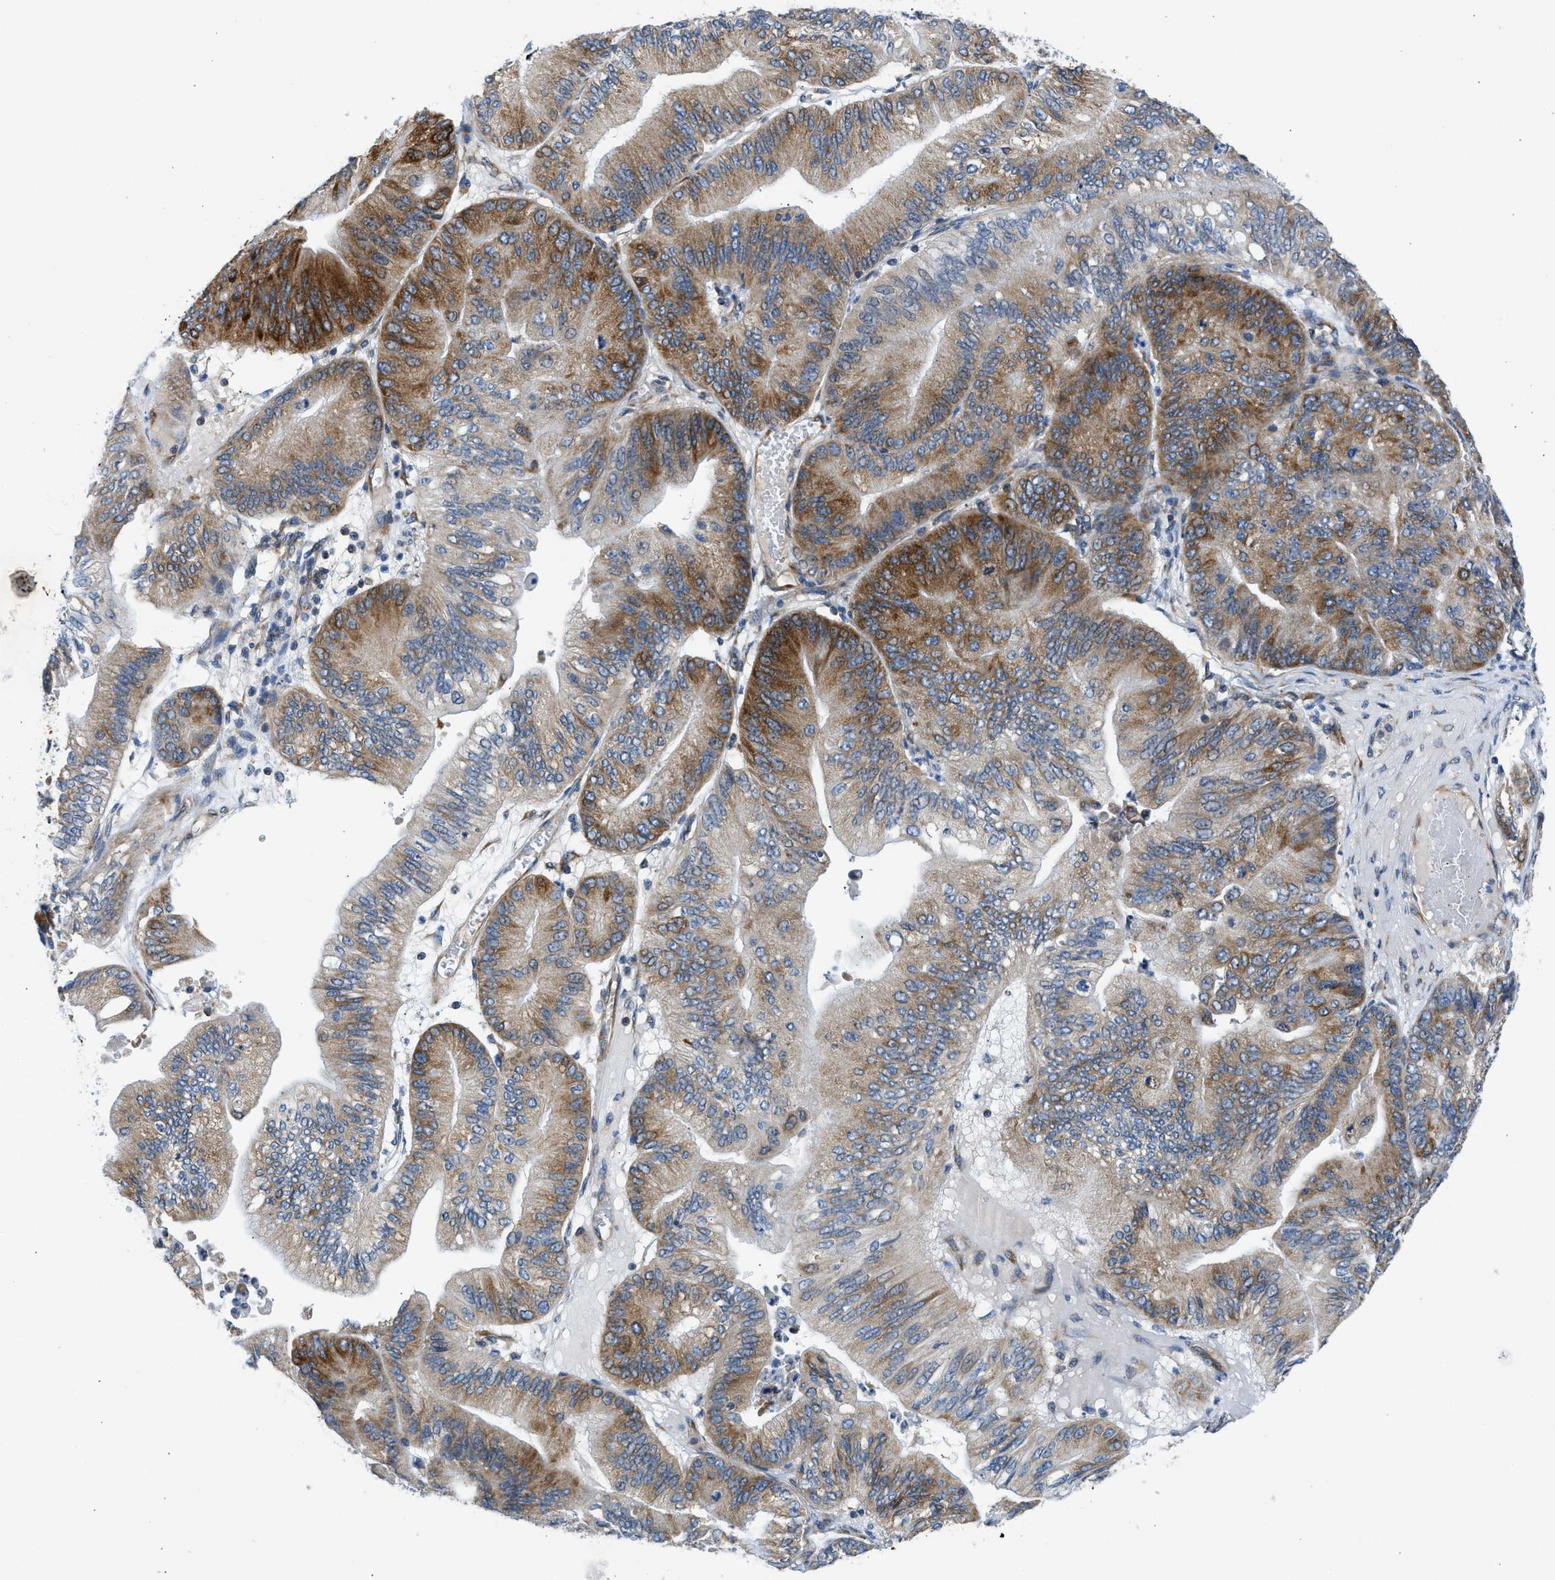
{"staining": {"intensity": "moderate", "quantity": ">75%", "location": "cytoplasmic/membranous"}, "tissue": "ovarian cancer", "cell_type": "Tumor cells", "image_type": "cancer", "snomed": [{"axis": "morphology", "description": "Cystadenocarcinoma, mucinous, NOS"}, {"axis": "topography", "description": "Ovary"}], "caption": "This micrograph demonstrates immunohistochemistry (IHC) staining of human mucinous cystadenocarcinoma (ovarian), with medium moderate cytoplasmic/membranous staining in about >75% of tumor cells.", "gene": "CAMKK2", "patient": {"sex": "female", "age": 61}}